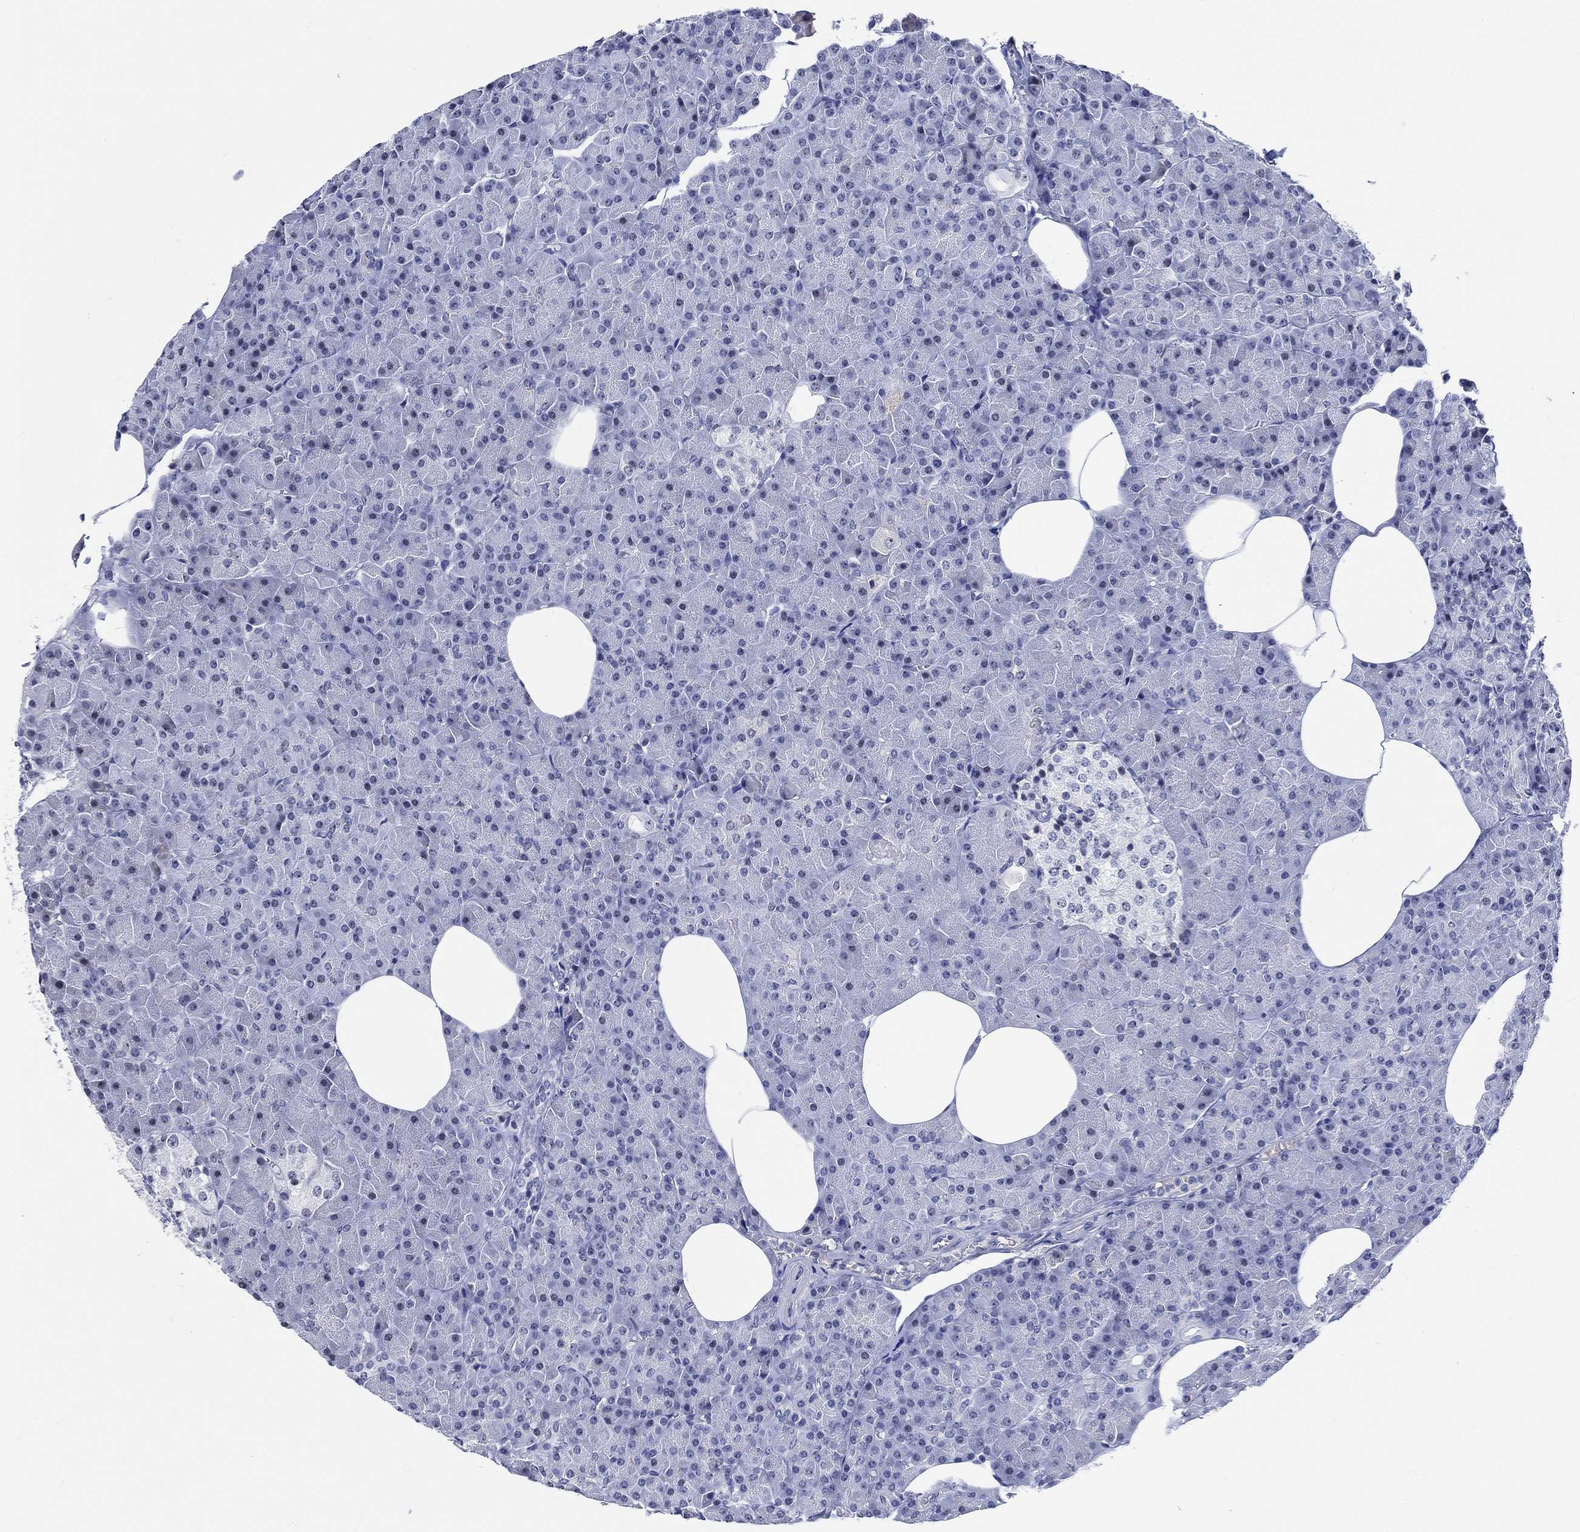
{"staining": {"intensity": "moderate", "quantity": "25%-75%", "location": "nuclear"}, "tissue": "pancreas", "cell_type": "Exocrine glandular cells", "image_type": "normal", "snomed": [{"axis": "morphology", "description": "Normal tissue, NOS"}, {"axis": "topography", "description": "Pancreas"}], "caption": "Immunohistochemical staining of normal human pancreas reveals moderate nuclear protein staining in about 25%-75% of exocrine glandular cells. (DAB IHC, brown staining for protein, blue staining for nuclei).", "gene": "ZNF446", "patient": {"sex": "female", "age": 45}}